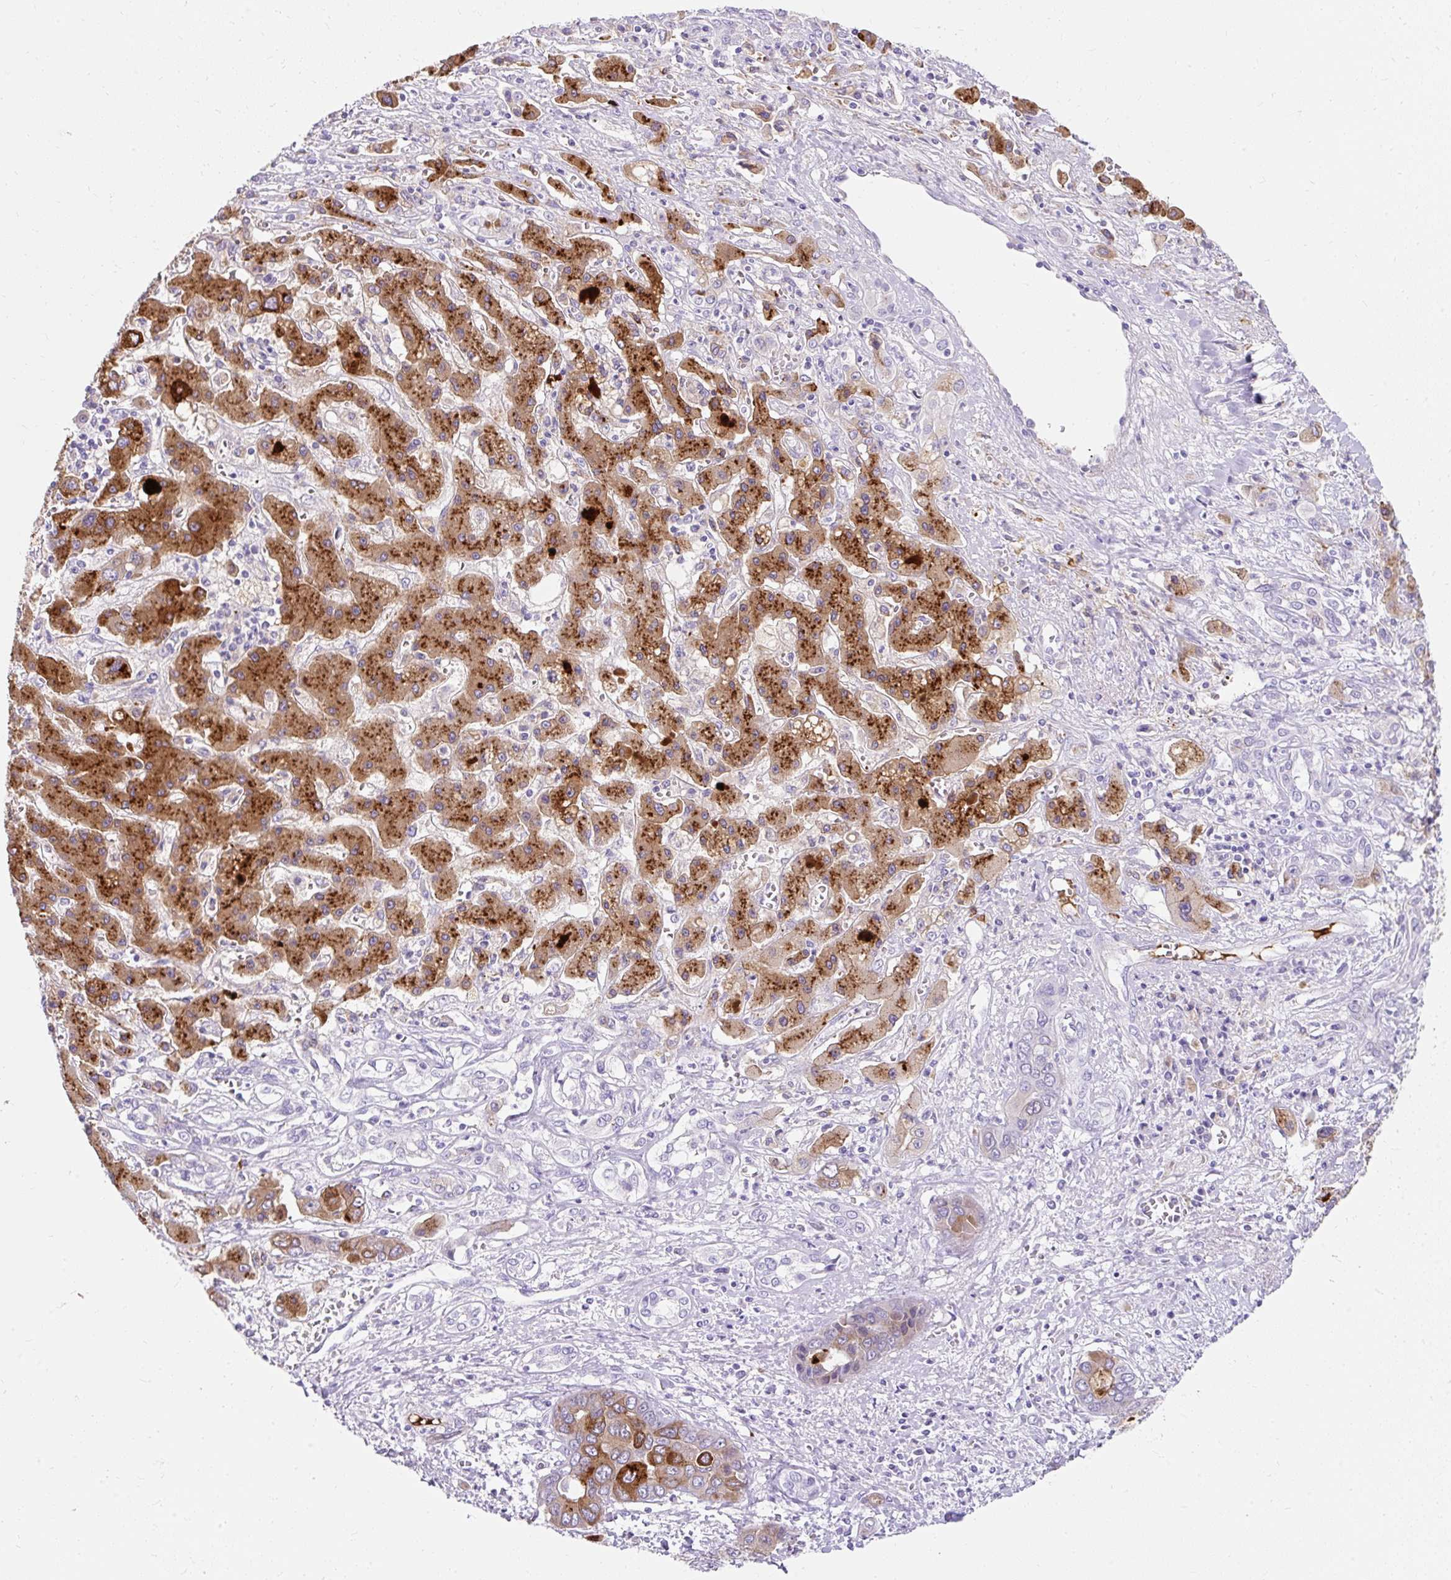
{"staining": {"intensity": "moderate", "quantity": "25%-75%", "location": "cytoplasmic/membranous"}, "tissue": "liver cancer", "cell_type": "Tumor cells", "image_type": "cancer", "snomed": [{"axis": "morphology", "description": "Cholangiocarcinoma"}, {"axis": "topography", "description": "Liver"}], "caption": "The histopathology image demonstrates staining of liver cancer (cholangiocarcinoma), revealing moderate cytoplasmic/membranous protein expression (brown color) within tumor cells. The staining was performed using DAB (3,3'-diaminobenzidine) to visualize the protein expression in brown, while the nuclei were stained in blue with hematoxylin (Magnification: 20x).", "gene": "APOC4-APOC2", "patient": {"sex": "male", "age": 67}}